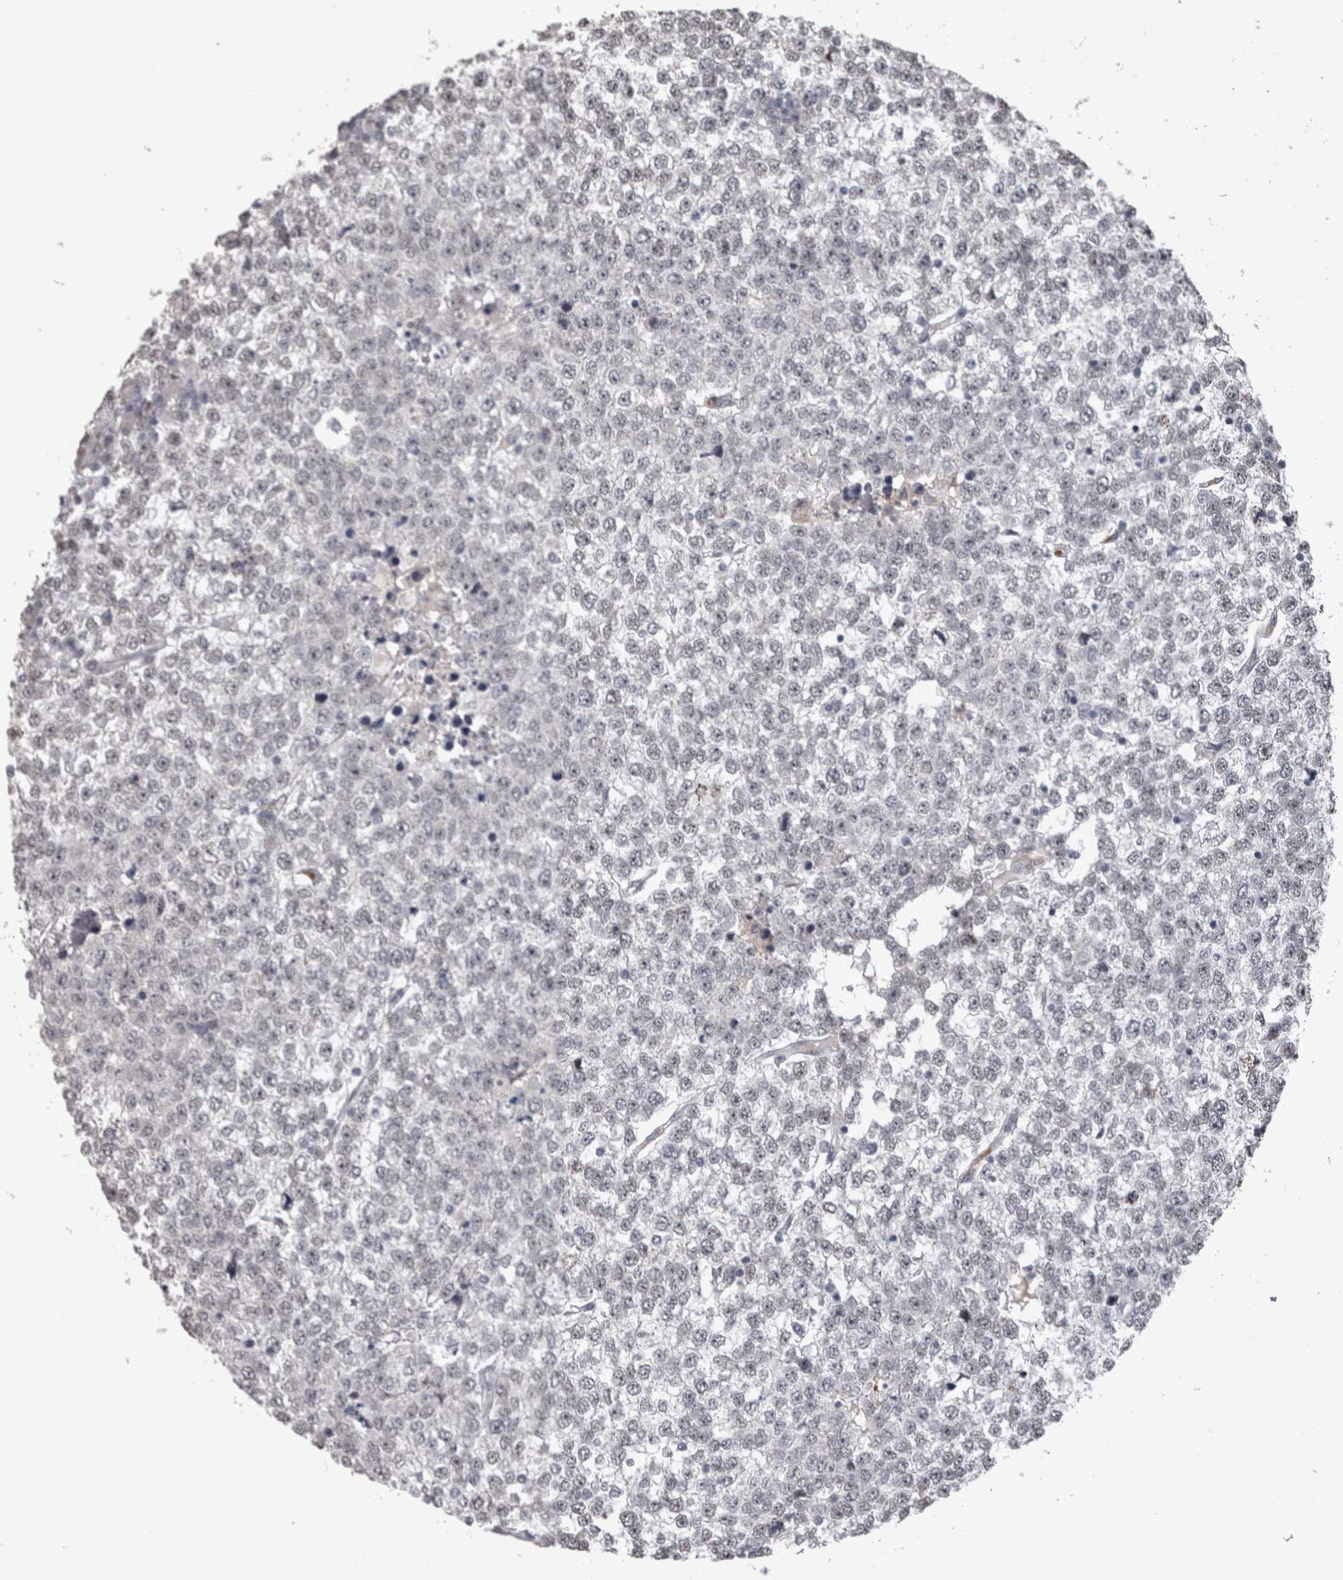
{"staining": {"intensity": "negative", "quantity": "none", "location": "none"}, "tissue": "testis cancer", "cell_type": "Tumor cells", "image_type": "cancer", "snomed": [{"axis": "morphology", "description": "Seminoma, NOS"}, {"axis": "topography", "description": "Testis"}], "caption": "Testis cancer was stained to show a protein in brown. There is no significant expression in tumor cells.", "gene": "IFI44", "patient": {"sex": "male", "age": 65}}